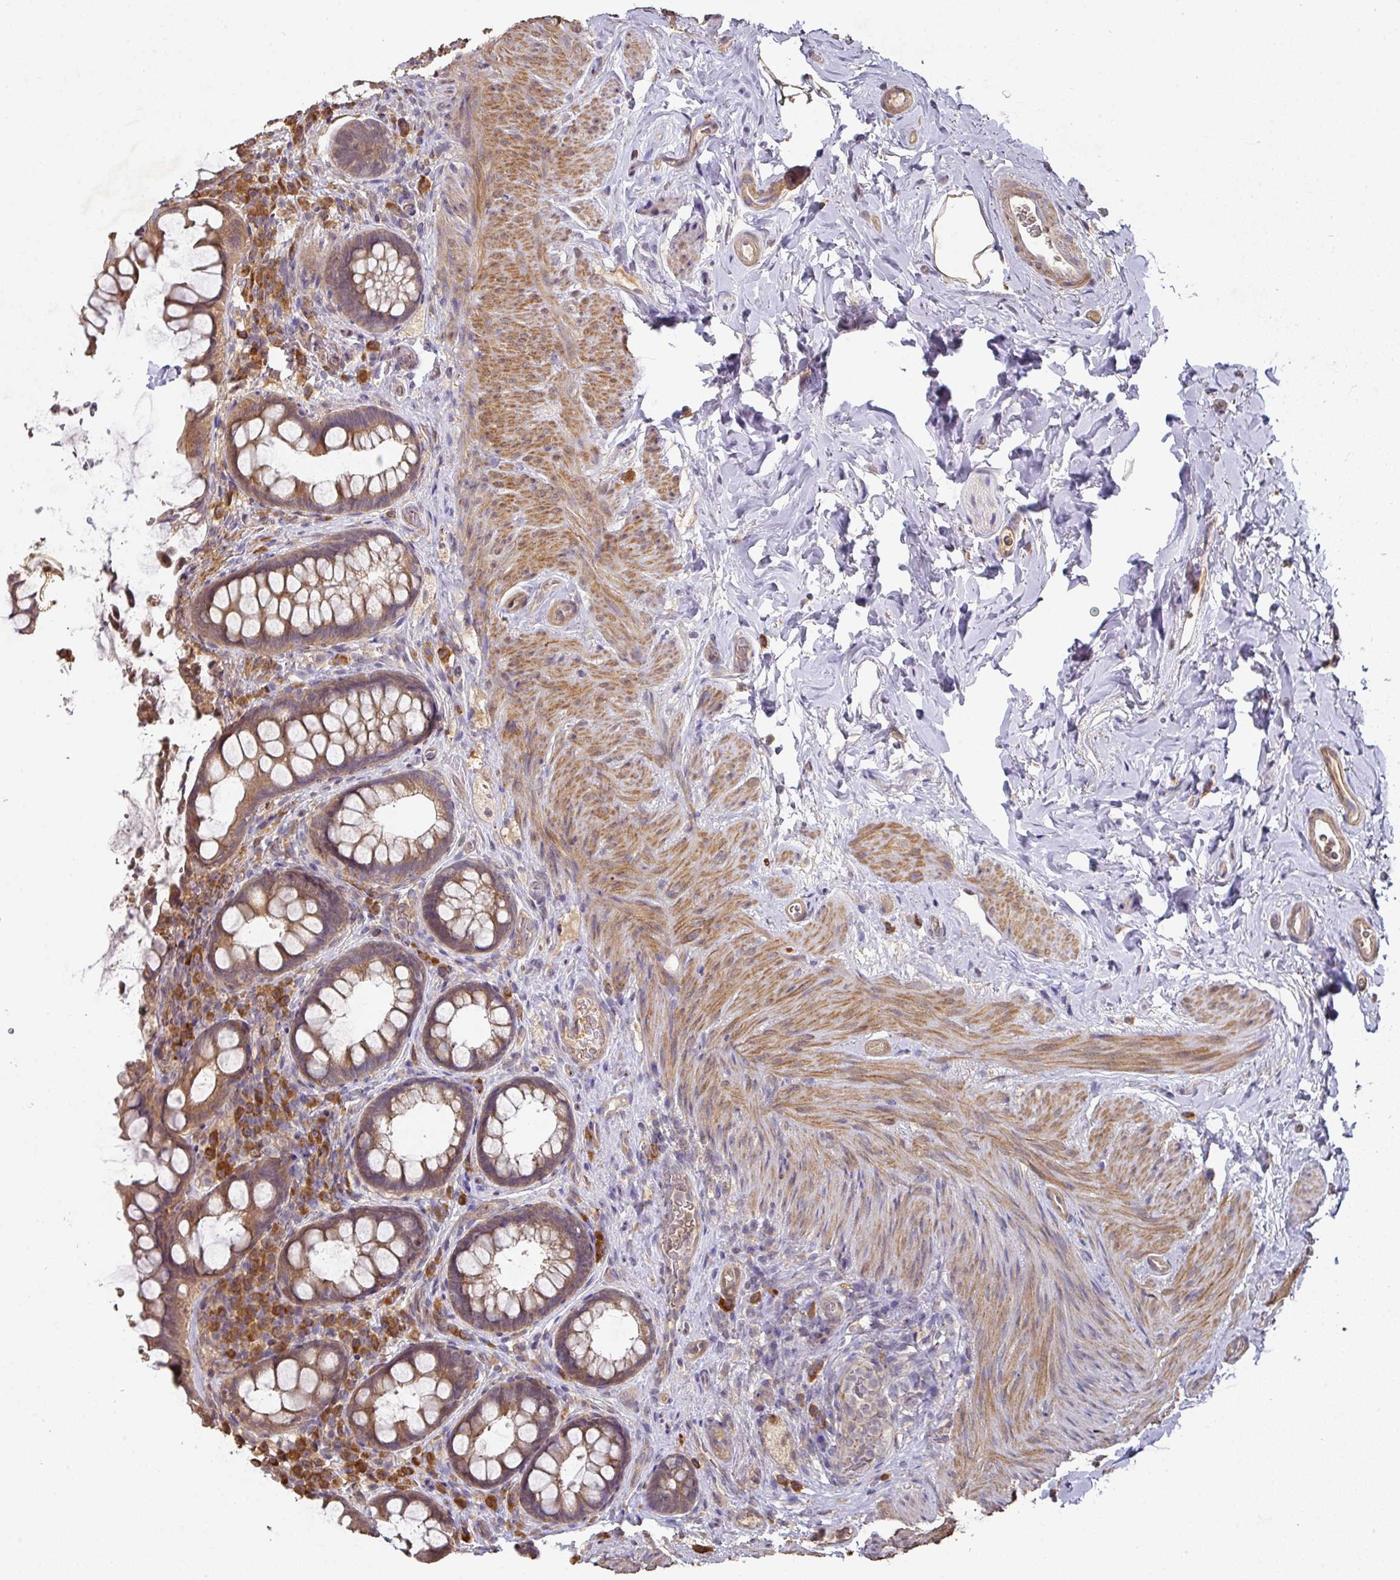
{"staining": {"intensity": "moderate", "quantity": ">75%", "location": "cytoplasmic/membranous"}, "tissue": "rectum", "cell_type": "Glandular cells", "image_type": "normal", "snomed": [{"axis": "morphology", "description": "Normal tissue, NOS"}, {"axis": "topography", "description": "Rectum"}, {"axis": "topography", "description": "Peripheral nerve tissue"}], "caption": "This photomicrograph displays unremarkable rectum stained with immunohistochemistry (IHC) to label a protein in brown. The cytoplasmic/membranous of glandular cells show moderate positivity for the protein. Nuclei are counter-stained blue.", "gene": "ACVR2B", "patient": {"sex": "female", "age": 69}}